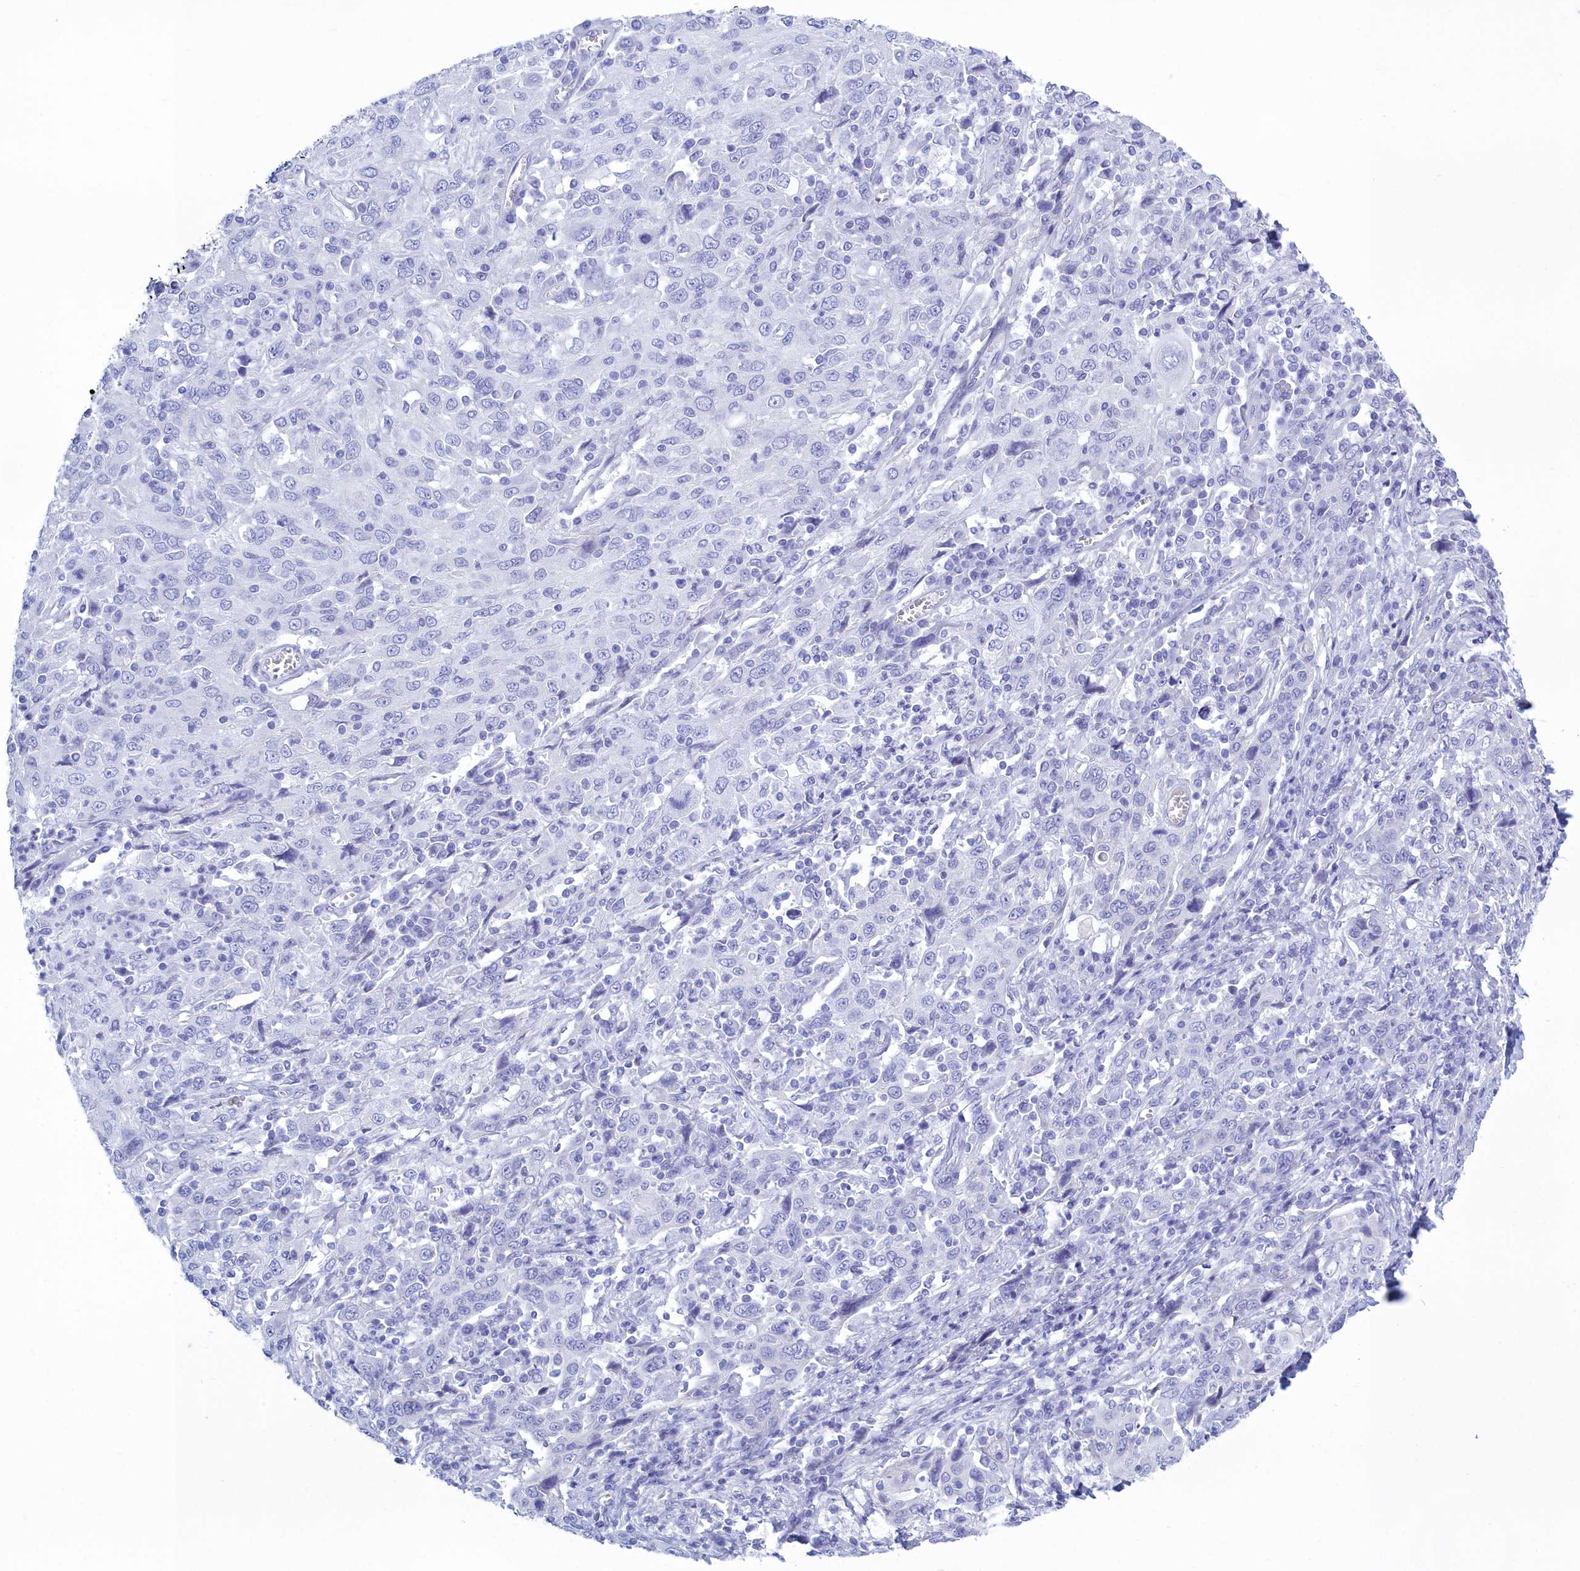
{"staining": {"intensity": "negative", "quantity": "none", "location": "none"}, "tissue": "cervical cancer", "cell_type": "Tumor cells", "image_type": "cancer", "snomed": [{"axis": "morphology", "description": "Squamous cell carcinoma, NOS"}, {"axis": "topography", "description": "Cervix"}], "caption": "An immunohistochemistry micrograph of cervical cancer is shown. There is no staining in tumor cells of cervical cancer.", "gene": "TMEM97", "patient": {"sex": "female", "age": 46}}